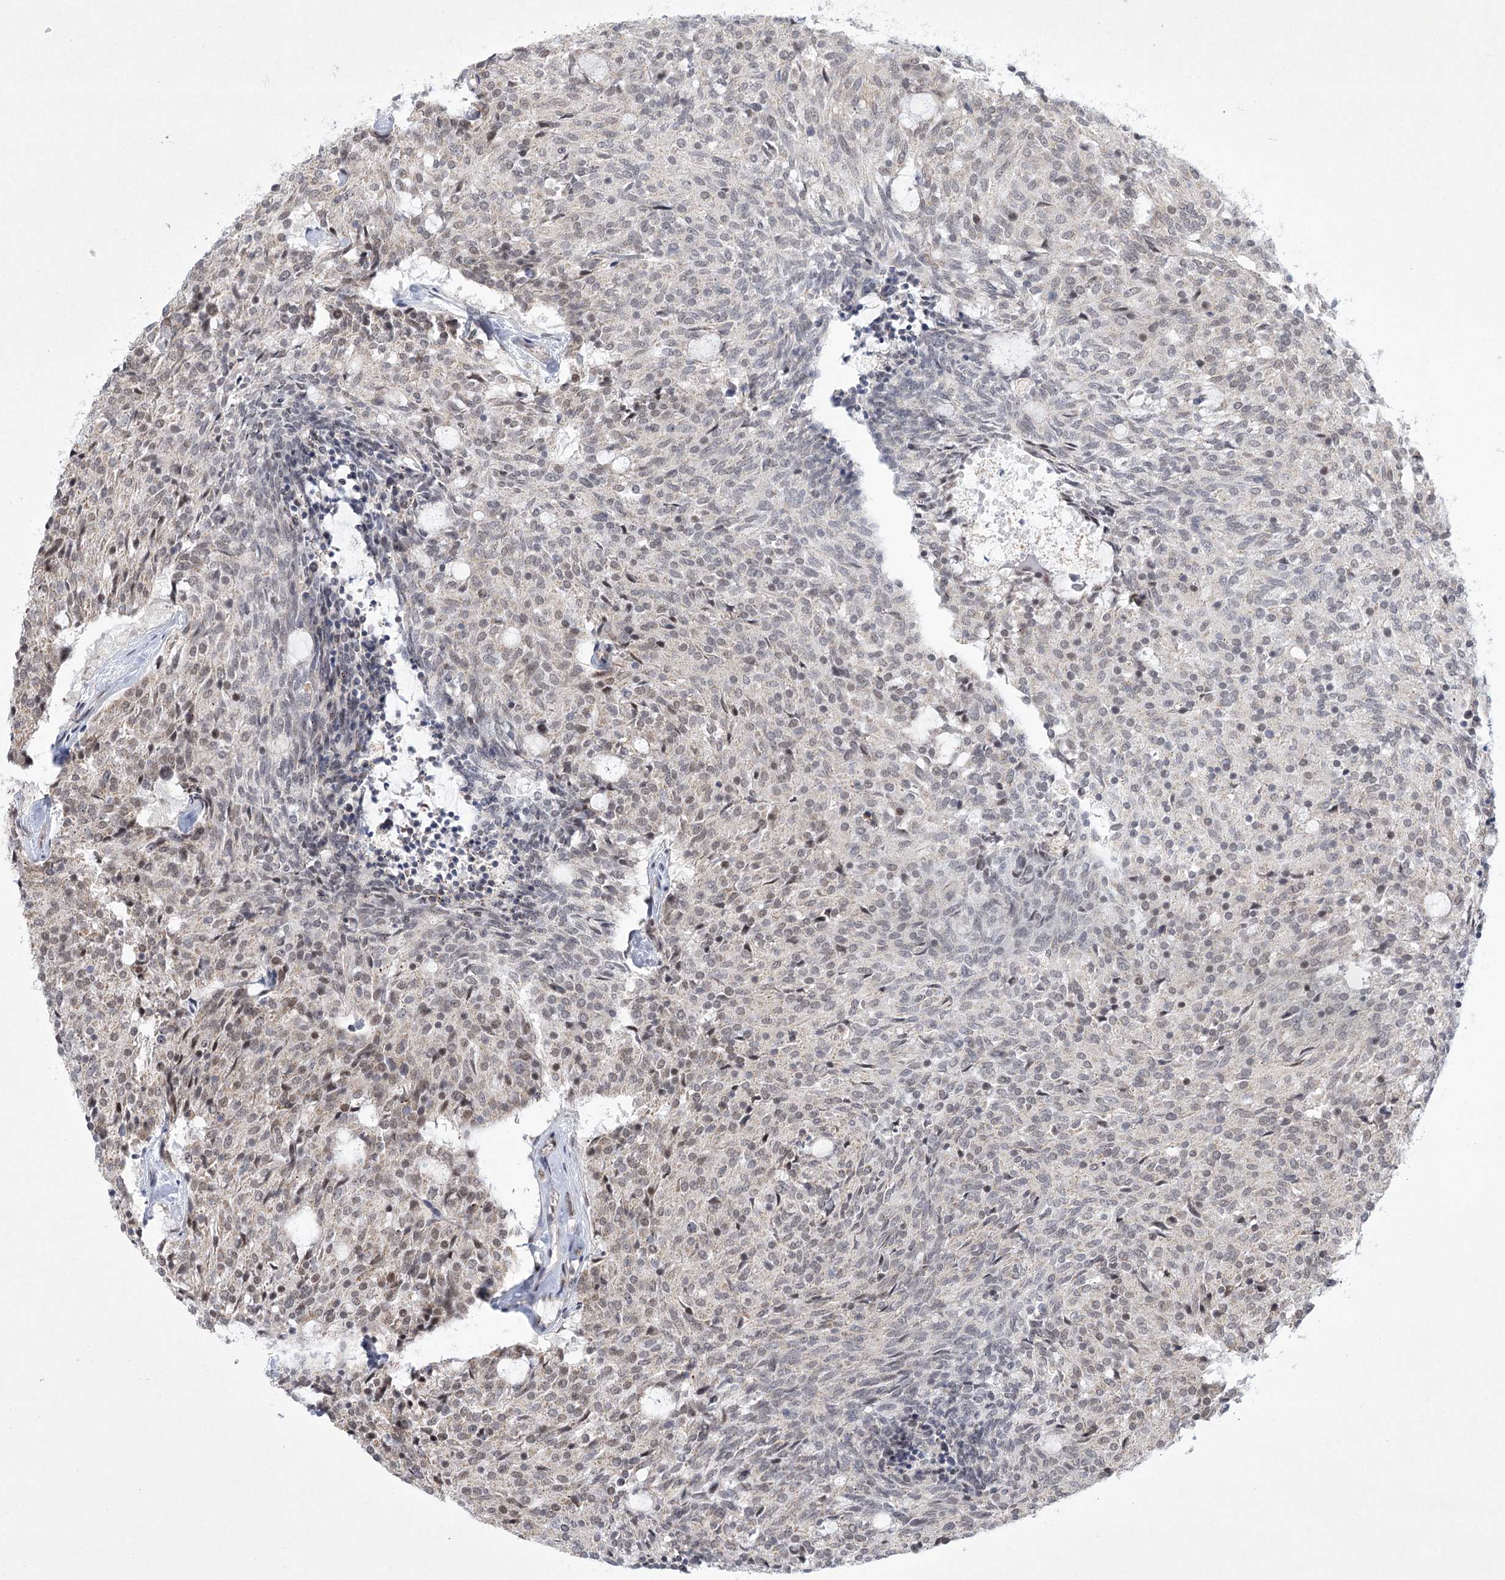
{"staining": {"intensity": "weak", "quantity": "<25%", "location": "cytoplasmic/membranous,nuclear"}, "tissue": "carcinoid", "cell_type": "Tumor cells", "image_type": "cancer", "snomed": [{"axis": "morphology", "description": "Carcinoid, malignant, NOS"}, {"axis": "topography", "description": "Pancreas"}], "caption": "This is a image of immunohistochemistry staining of carcinoid (malignant), which shows no expression in tumor cells.", "gene": "CIB4", "patient": {"sex": "female", "age": 54}}